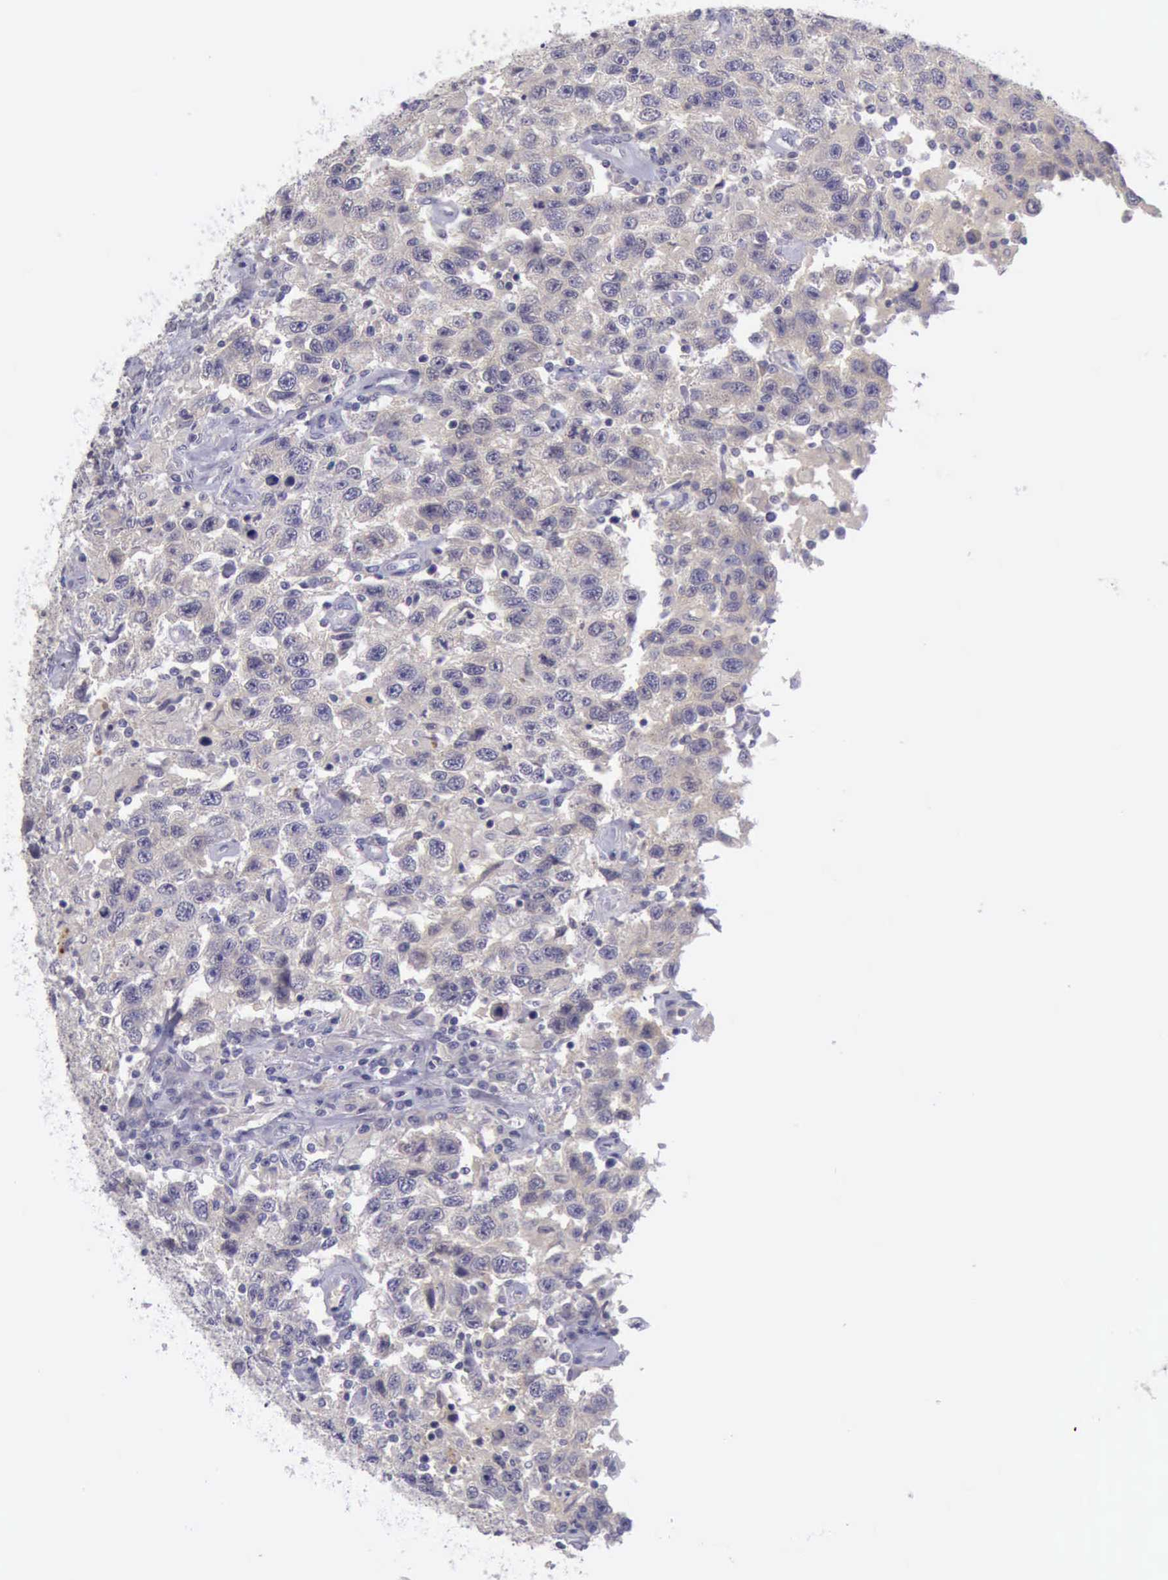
{"staining": {"intensity": "negative", "quantity": "none", "location": "none"}, "tissue": "testis cancer", "cell_type": "Tumor cells", "image_type": "cancer", "snomed": [{"axis": "morphology", "description": "Seminoma, NOS"}, {"axis": "topography", "description": "Testis"}], "caption": "IHC of human testis cancer demonstrates no expression in tumor cells.", "gene": "ARNT2", "patient": {"sex": "male", "age": 41}}